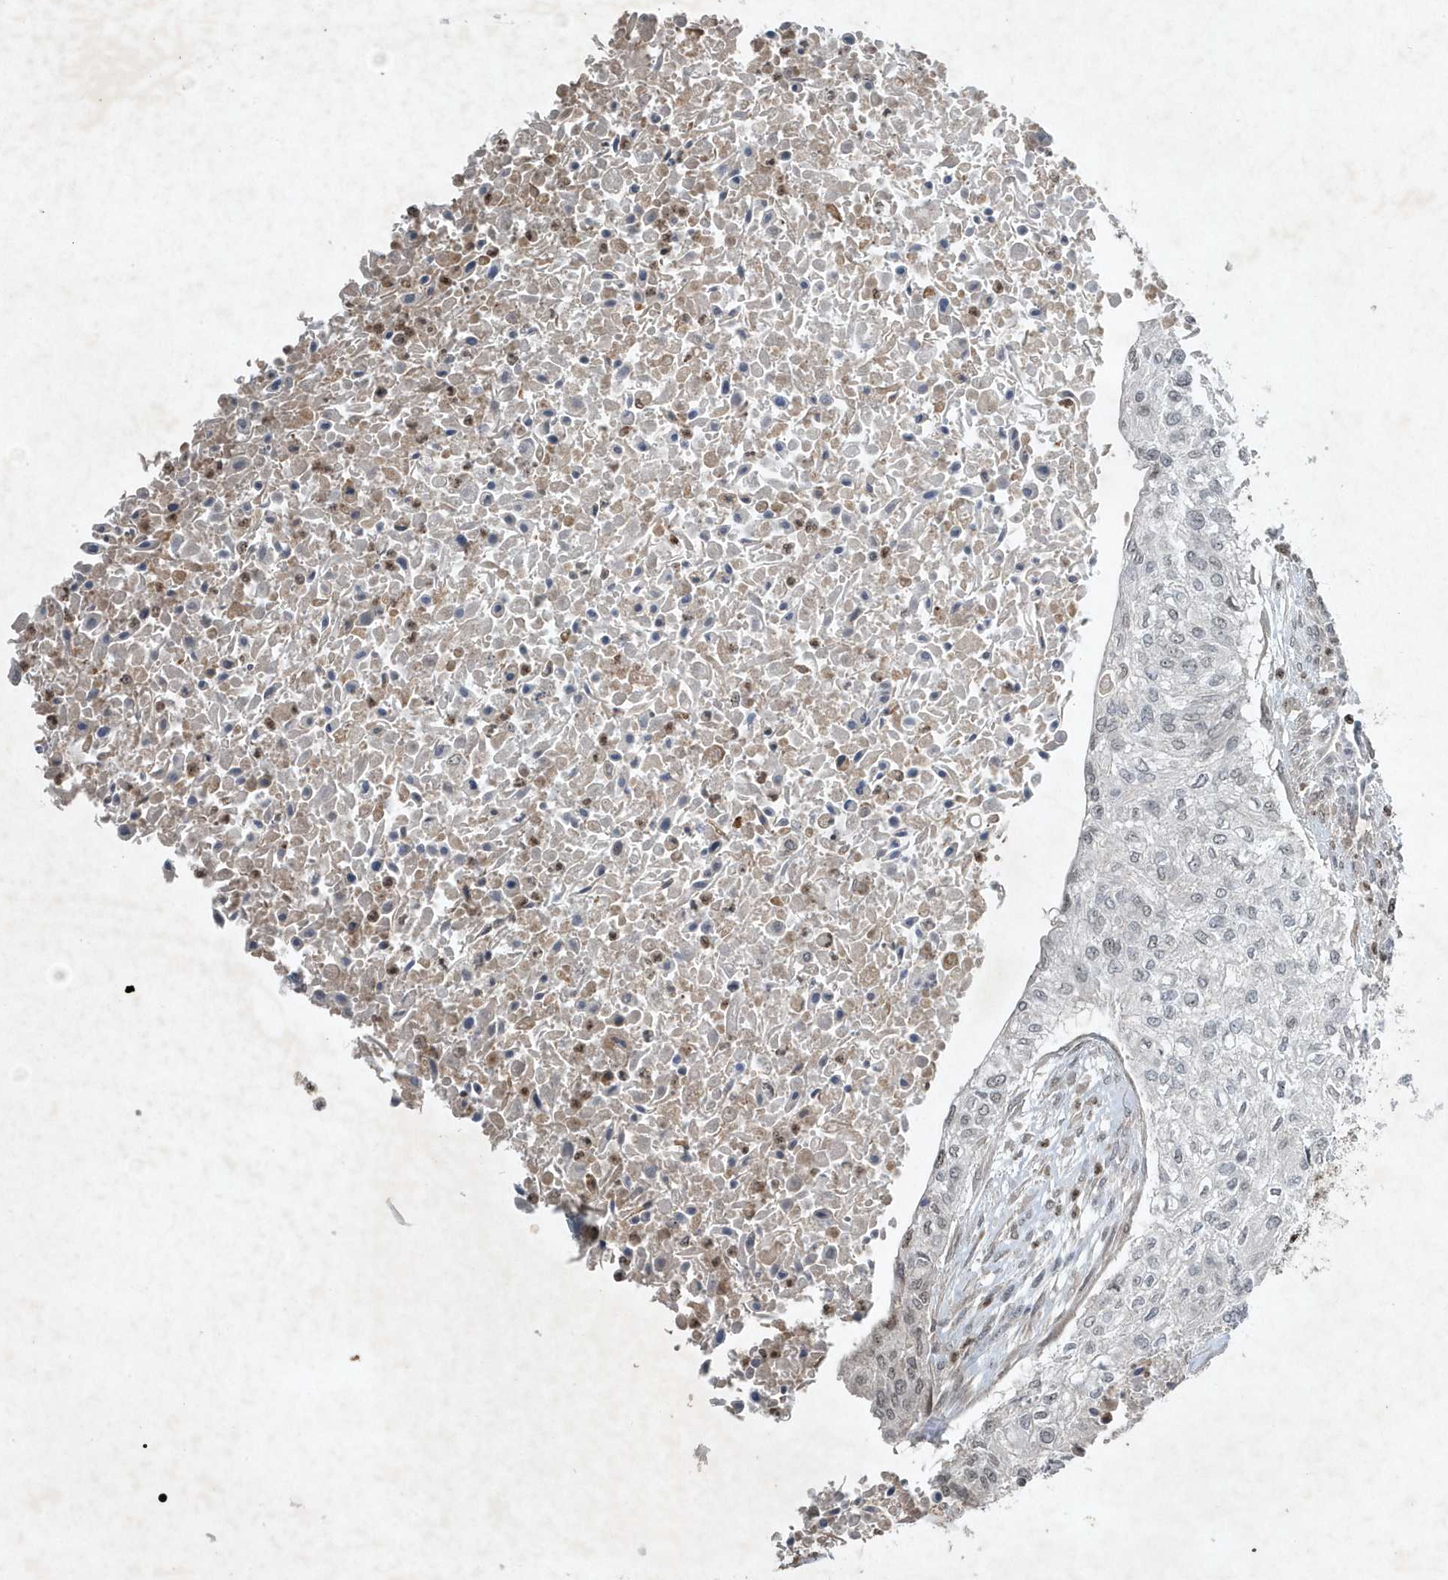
{"staining": {"intensity": "weak", "quantity": "<25%", "location": "nuclear"}, "tissue": "urothelial cancer", "cell_type": "Tumor cells", "image_type": "cancer", "snomed": [{"axis": "morphology", "description": "Urothelial carcinoma, High grade"}, {"axis": "topography", "description": "Urinary bladder"}], "caption": "High magnification brightfield microscopy of high-grade urothelial carcinoma stained with DAB (3,3'-diaminobenzidine) (brown) and counterstained with hematoxylin (blue): tumor cells show no significant staining.", "gene": "QTRT2", "patient": {"sex": "male", "age": 35}}